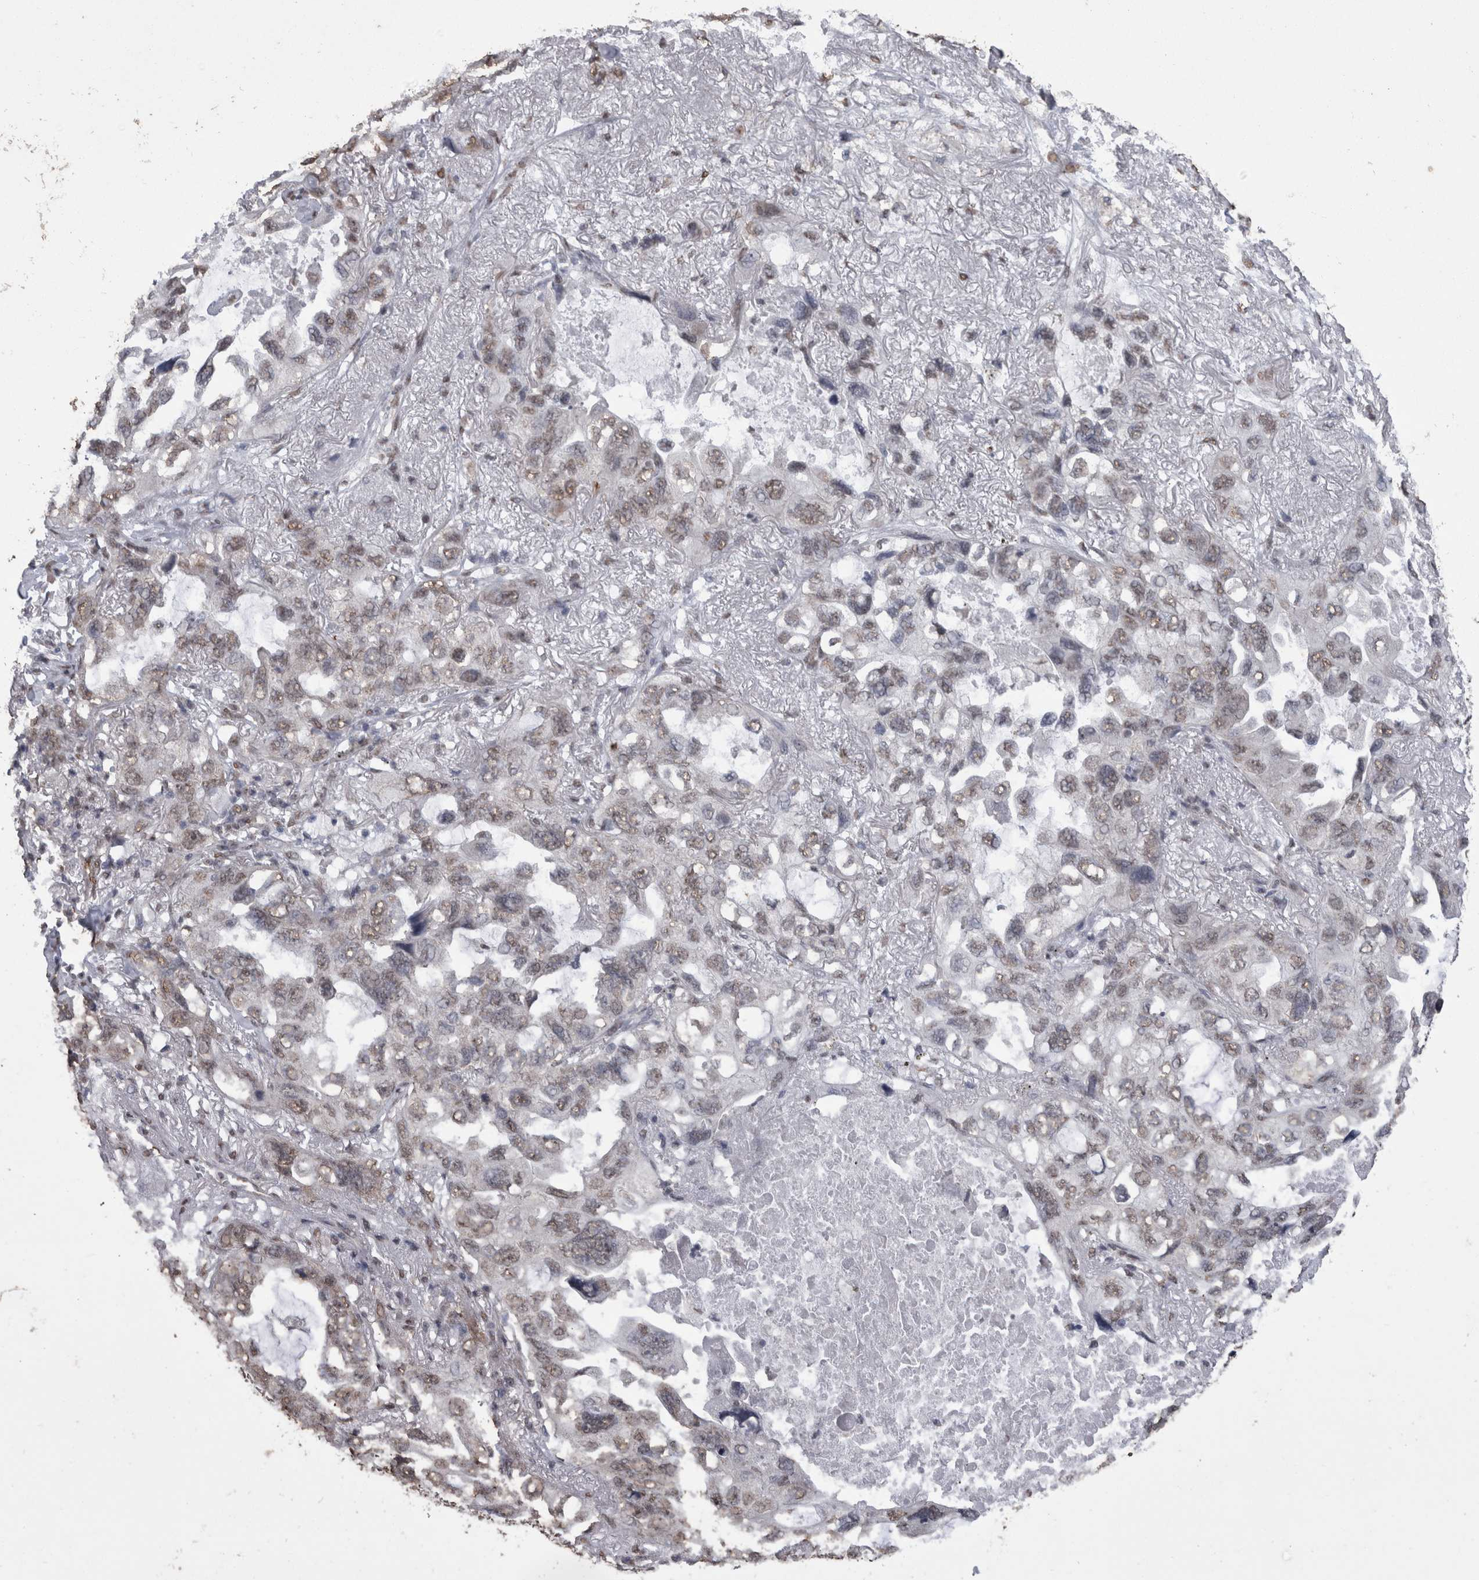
{"staining": {"intensity": "weak", "quantity": ">75%", "location": "nuclear"}, "tissue": "lung cancer", "cell_type": "Tumor cells", "image_type": "cancer", "snomed": [{"axis": "morphology", "description": "Squamous cell carcinoma, NOS"}, {"axis": "topography", "description": "Lung"}], "caption": "DAB (3,3'-diaminobenzidine) immunohistochemical staining of human lung cancer (squamous cell carcinoma) demonstrates weak nuclear protein positivity in about >75% of tumor cells.", "gene": "SMAD7", "patient": {"sex": "female", "age": 73}}